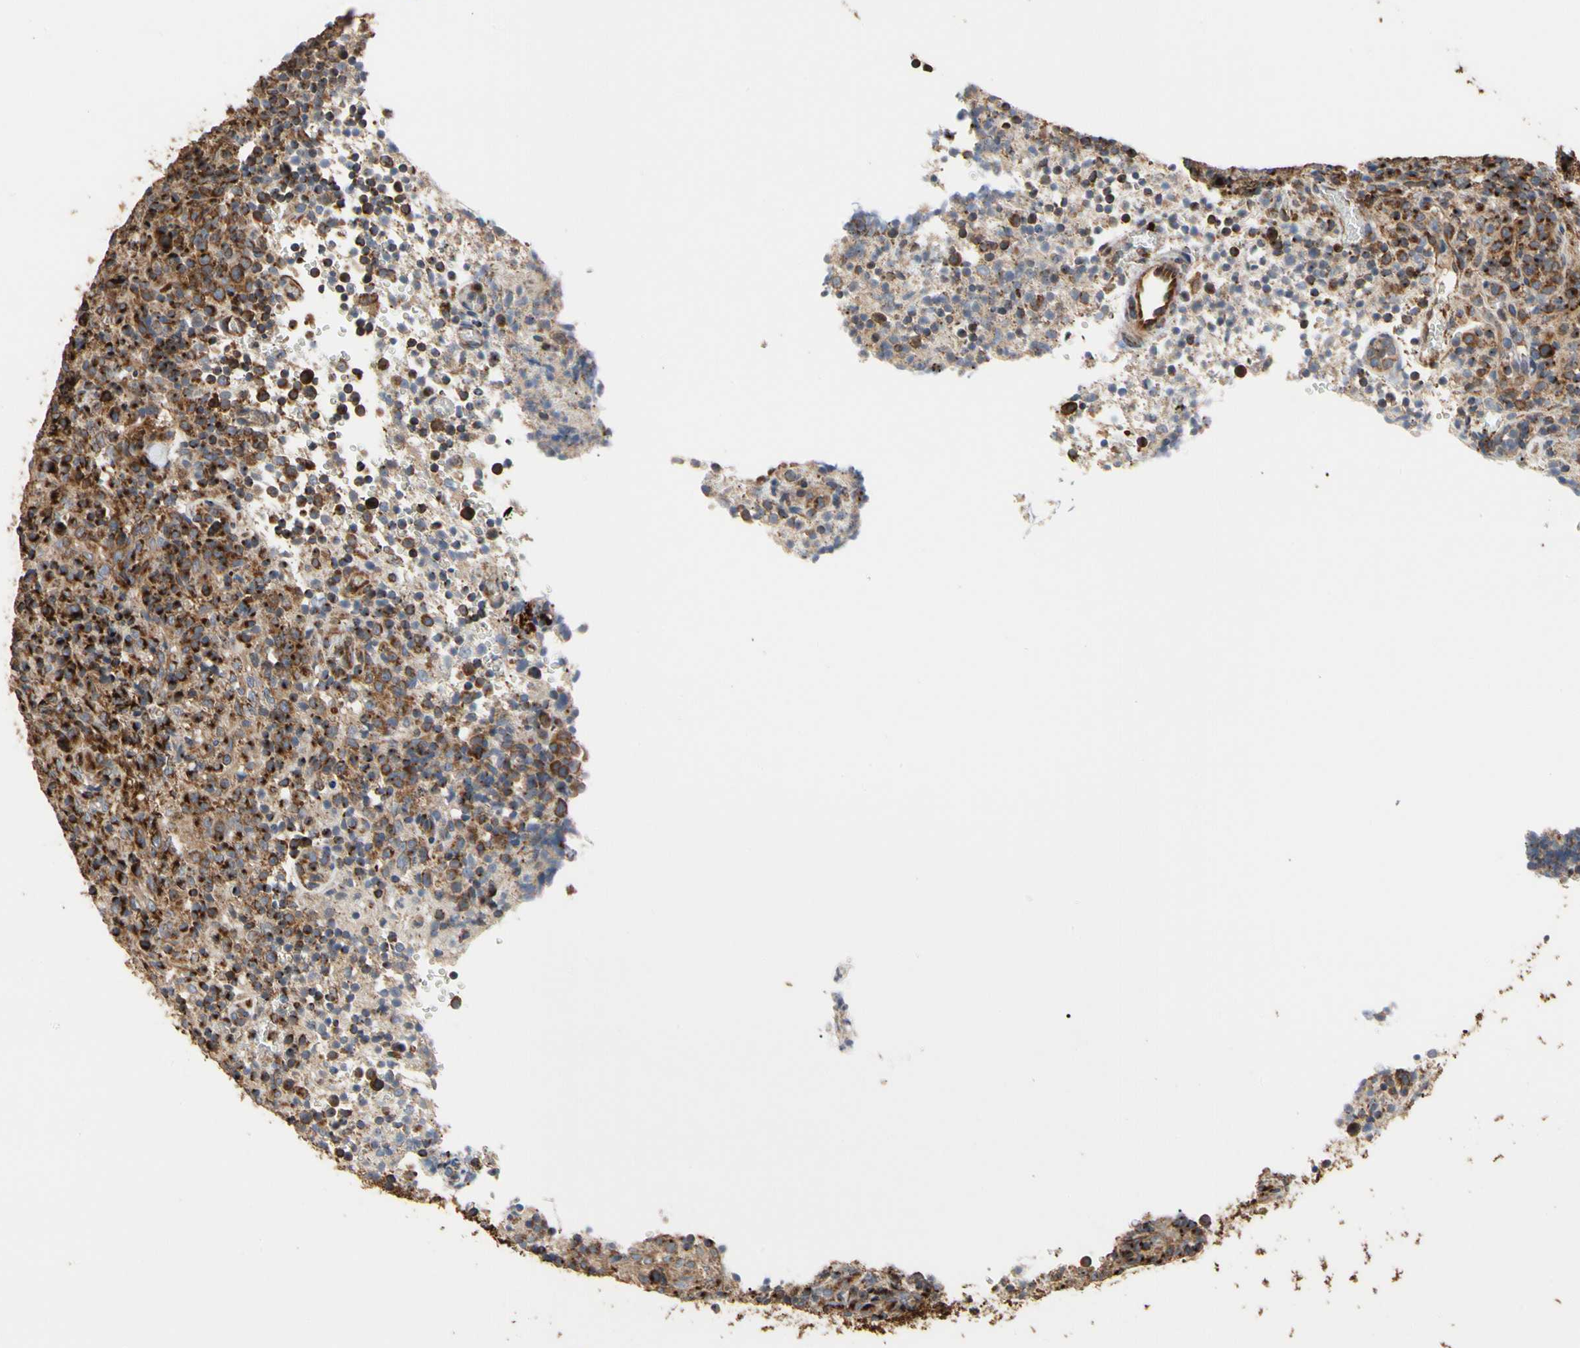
{"staining": {"intensity": "strong", "quantity": "25%-75%", "location": "cytoplasmic/membranous"}, "tissue": "lymphoma", "cell_type": "Tumor cells", "image_type": "cancer", "snomed": [{"axis": "morphology", "description": "Malignant lymphoma, non-Hodgkin's type, High grade"}, {"axis": "topography", "description": "Lymph node"}], "caption": "Protein analysis of lymphoma tissue reveals strong cytoplasmic/membranous staining in approximately 25%-75% of tumor cells. The staining was performed using DAB, with brown indicating positive protein expression. Nuclei are stained blue with hematoxylin.", "gene": "TUBA1A", "patient": {"sex": "female", "age": 76}}